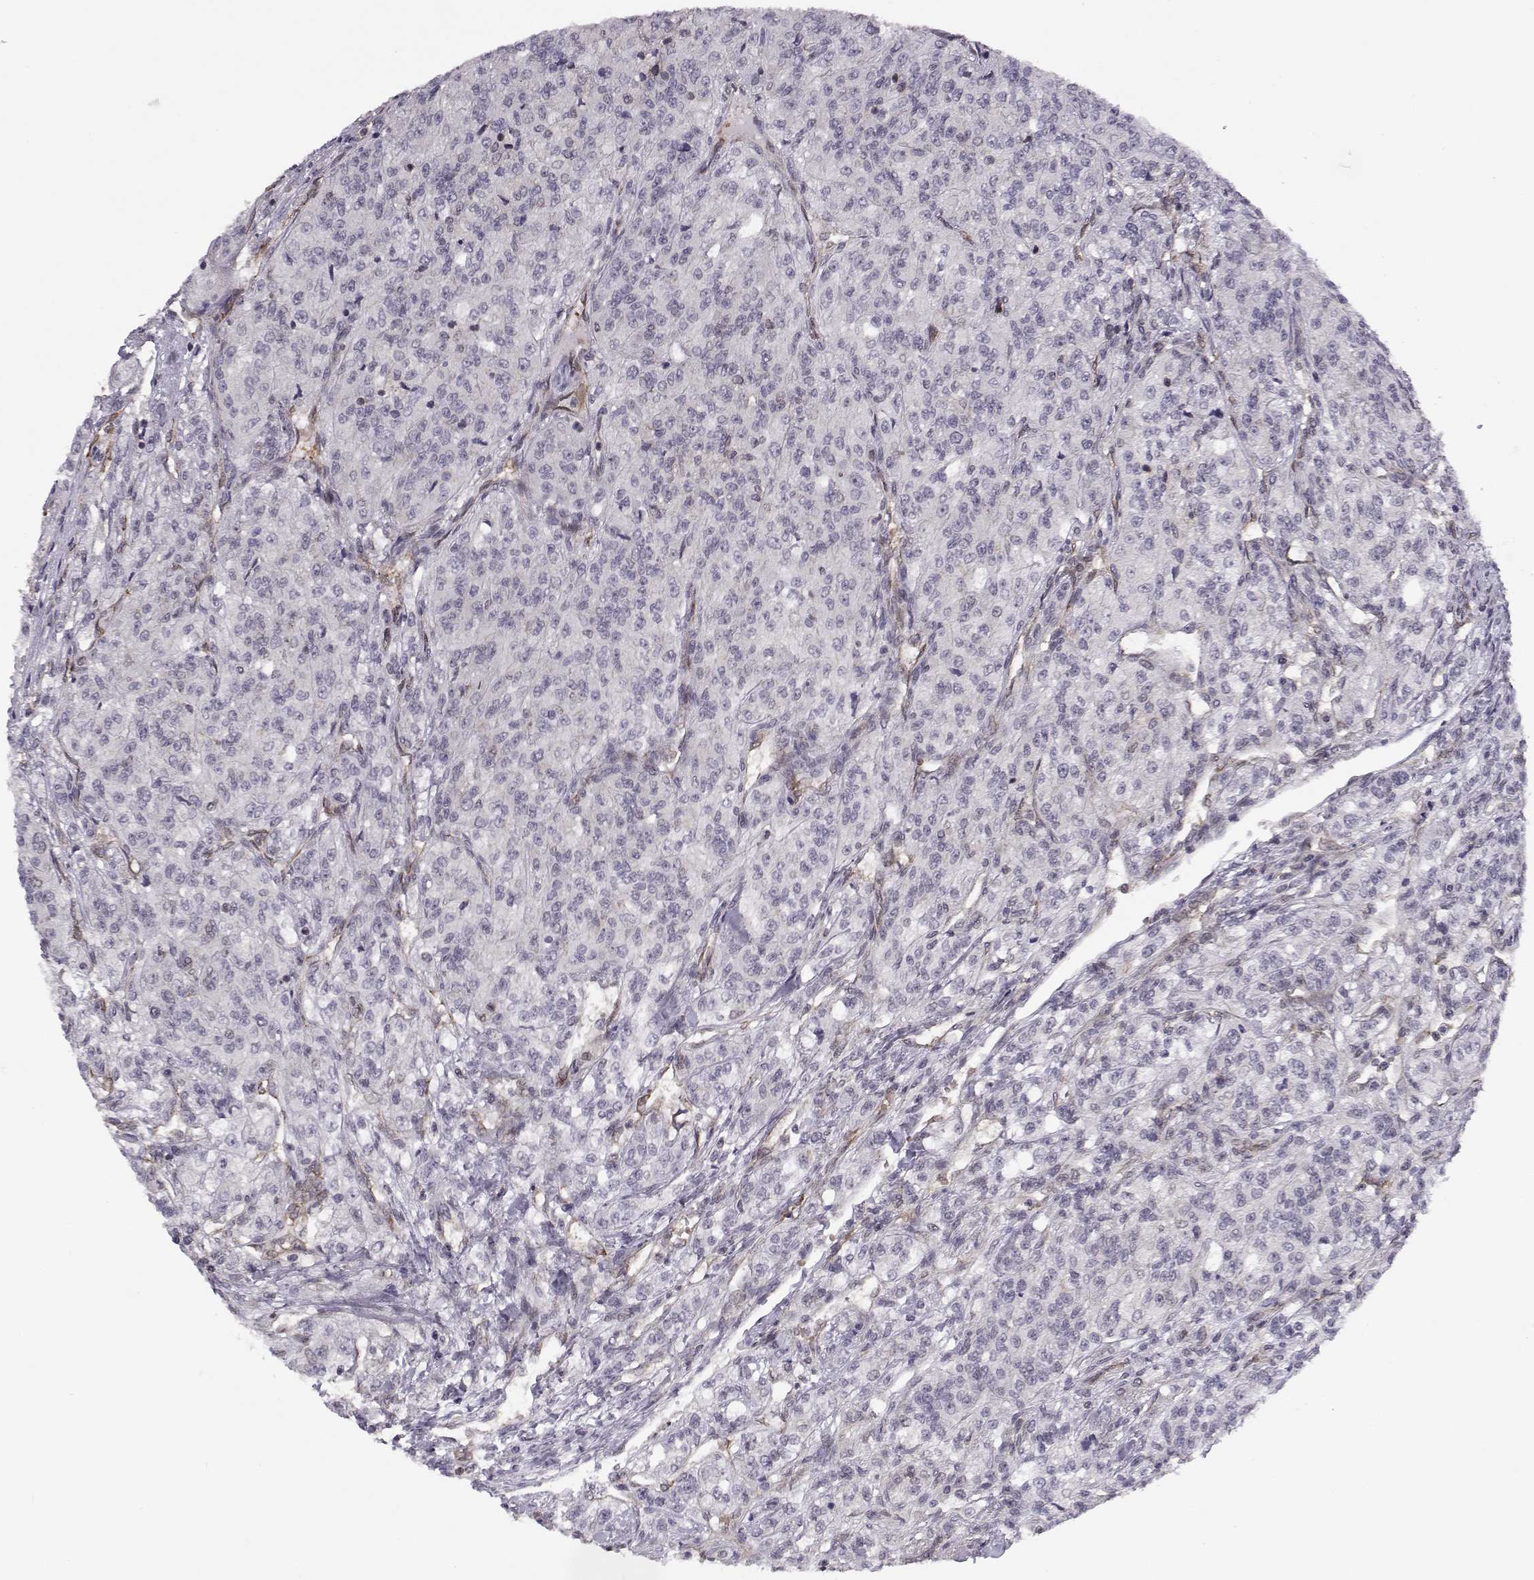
{"staining": {"intensity": "negative", "quantity": "none", "location": "none"}, "tissue": "renal cancer", "cell_type": "Tumor cells", "image_type": "cancer", "snomed": [{"axis": "morphology", "description": "Adenocarcinoma, NOS"}, {"axis": "topography", "description": "Kidney"}], "caption": "This micrograph is of renal adenocarcinoma stained with immunohistochemistry (IHC) to label a protein in brown with the nuclei are counter-stained blue. There is no positivity in tumor cells.", "gene": "KIF13B", "patient": {"sex": "female", "age": 63}}